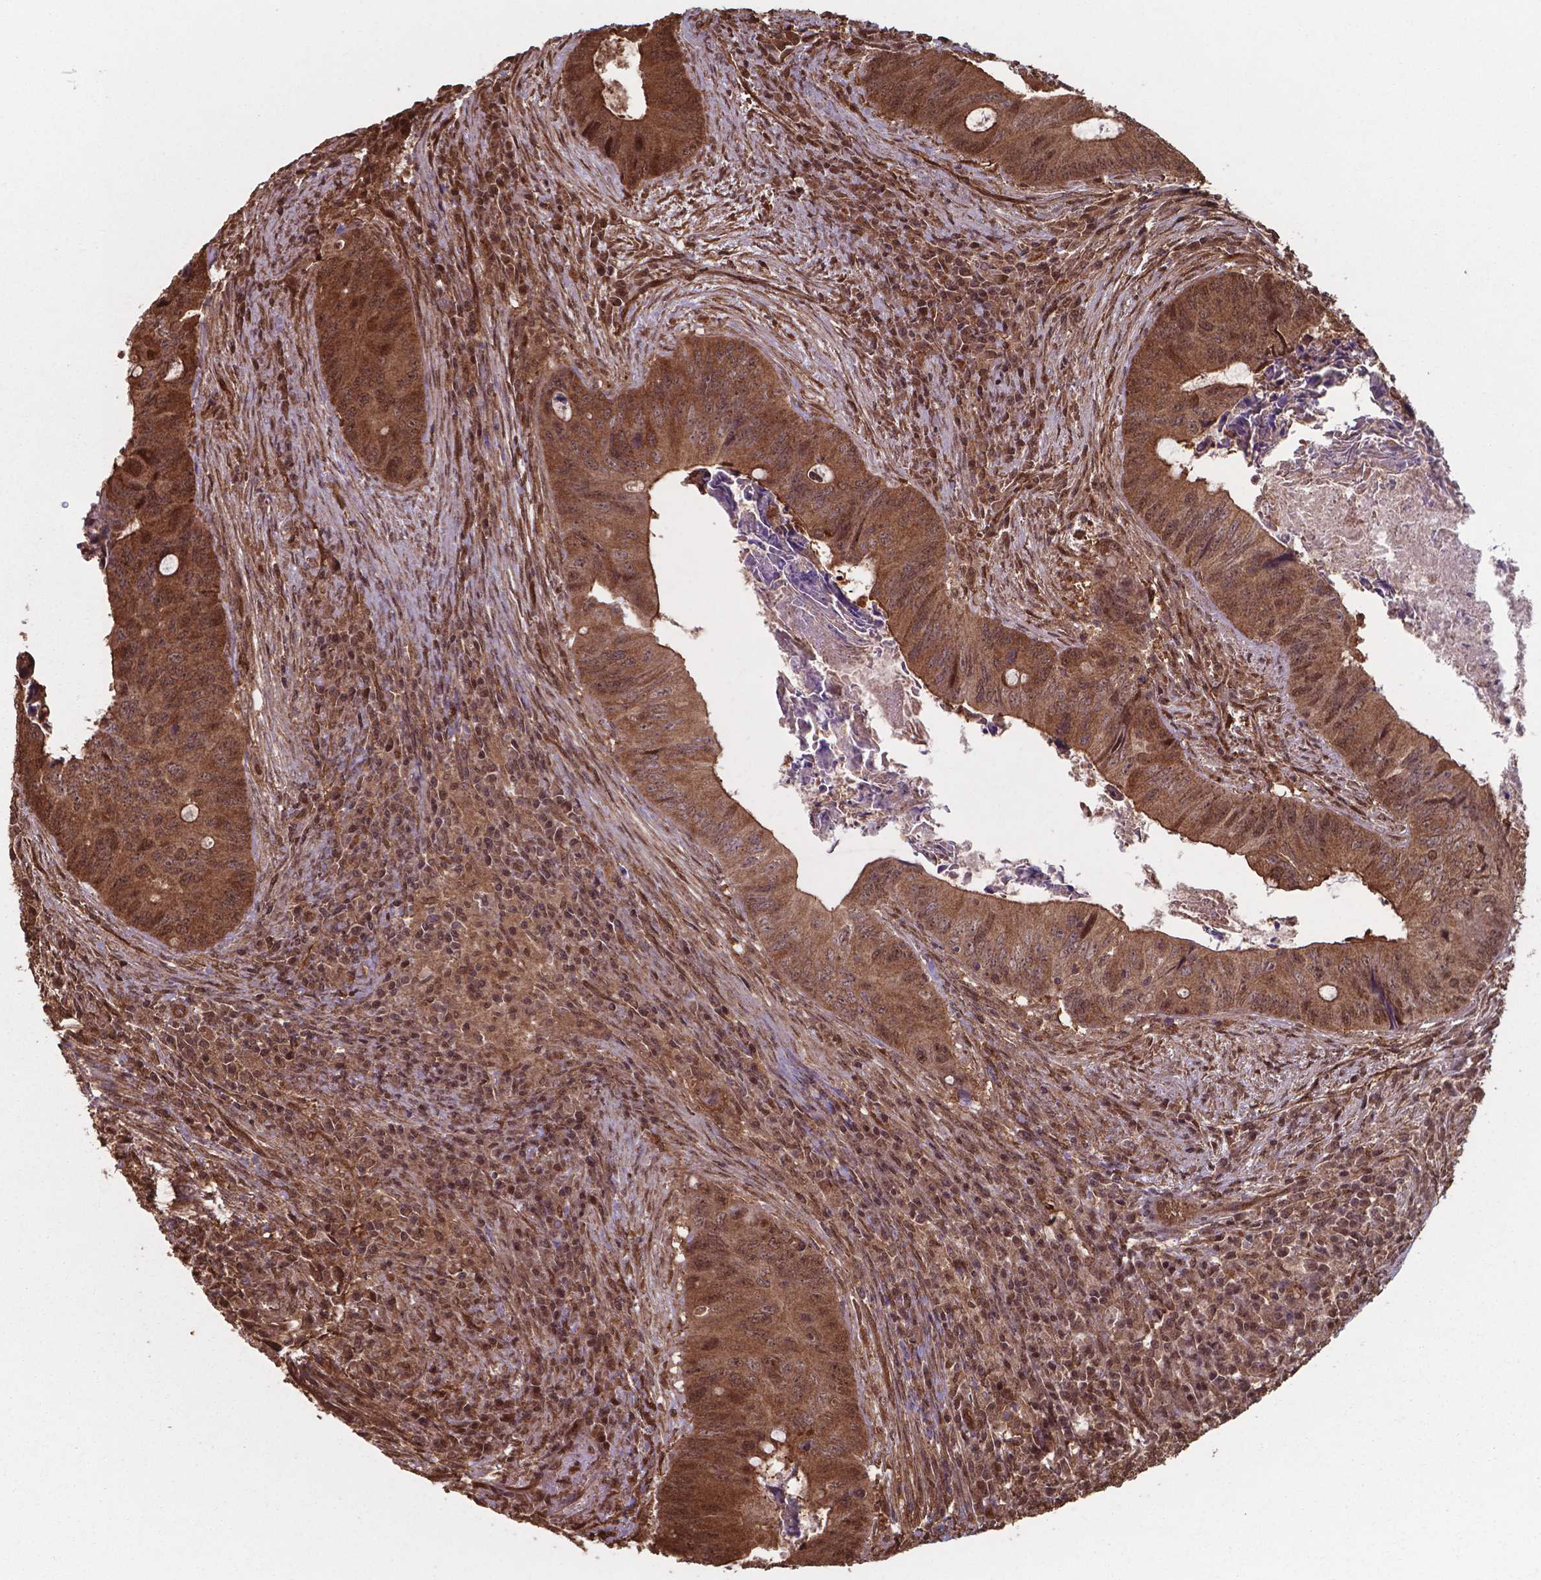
{"staining": {"intensity": "strong", "quantity": ">75%", "location": "cytoplasmic/membranous,nuclear"}, "tissue": "colorectal cancer", "cell_type": "Tumor cells", "image_type": "cancer", "snomed": [{"axis": "morphology", "description": "Adenocarcinoma, NOS"}, {"axis": "topography", "description": "Colon"}], "caption": "Adenocarcinoma (colorectal) was stained to show a protein in brown. There is high levels of strong cytoplasmic/membranous and nuclear positivity in about >75% of tumor cells.", "gene": "CHP2", "patient": {"sex": "female", "age": 74}}